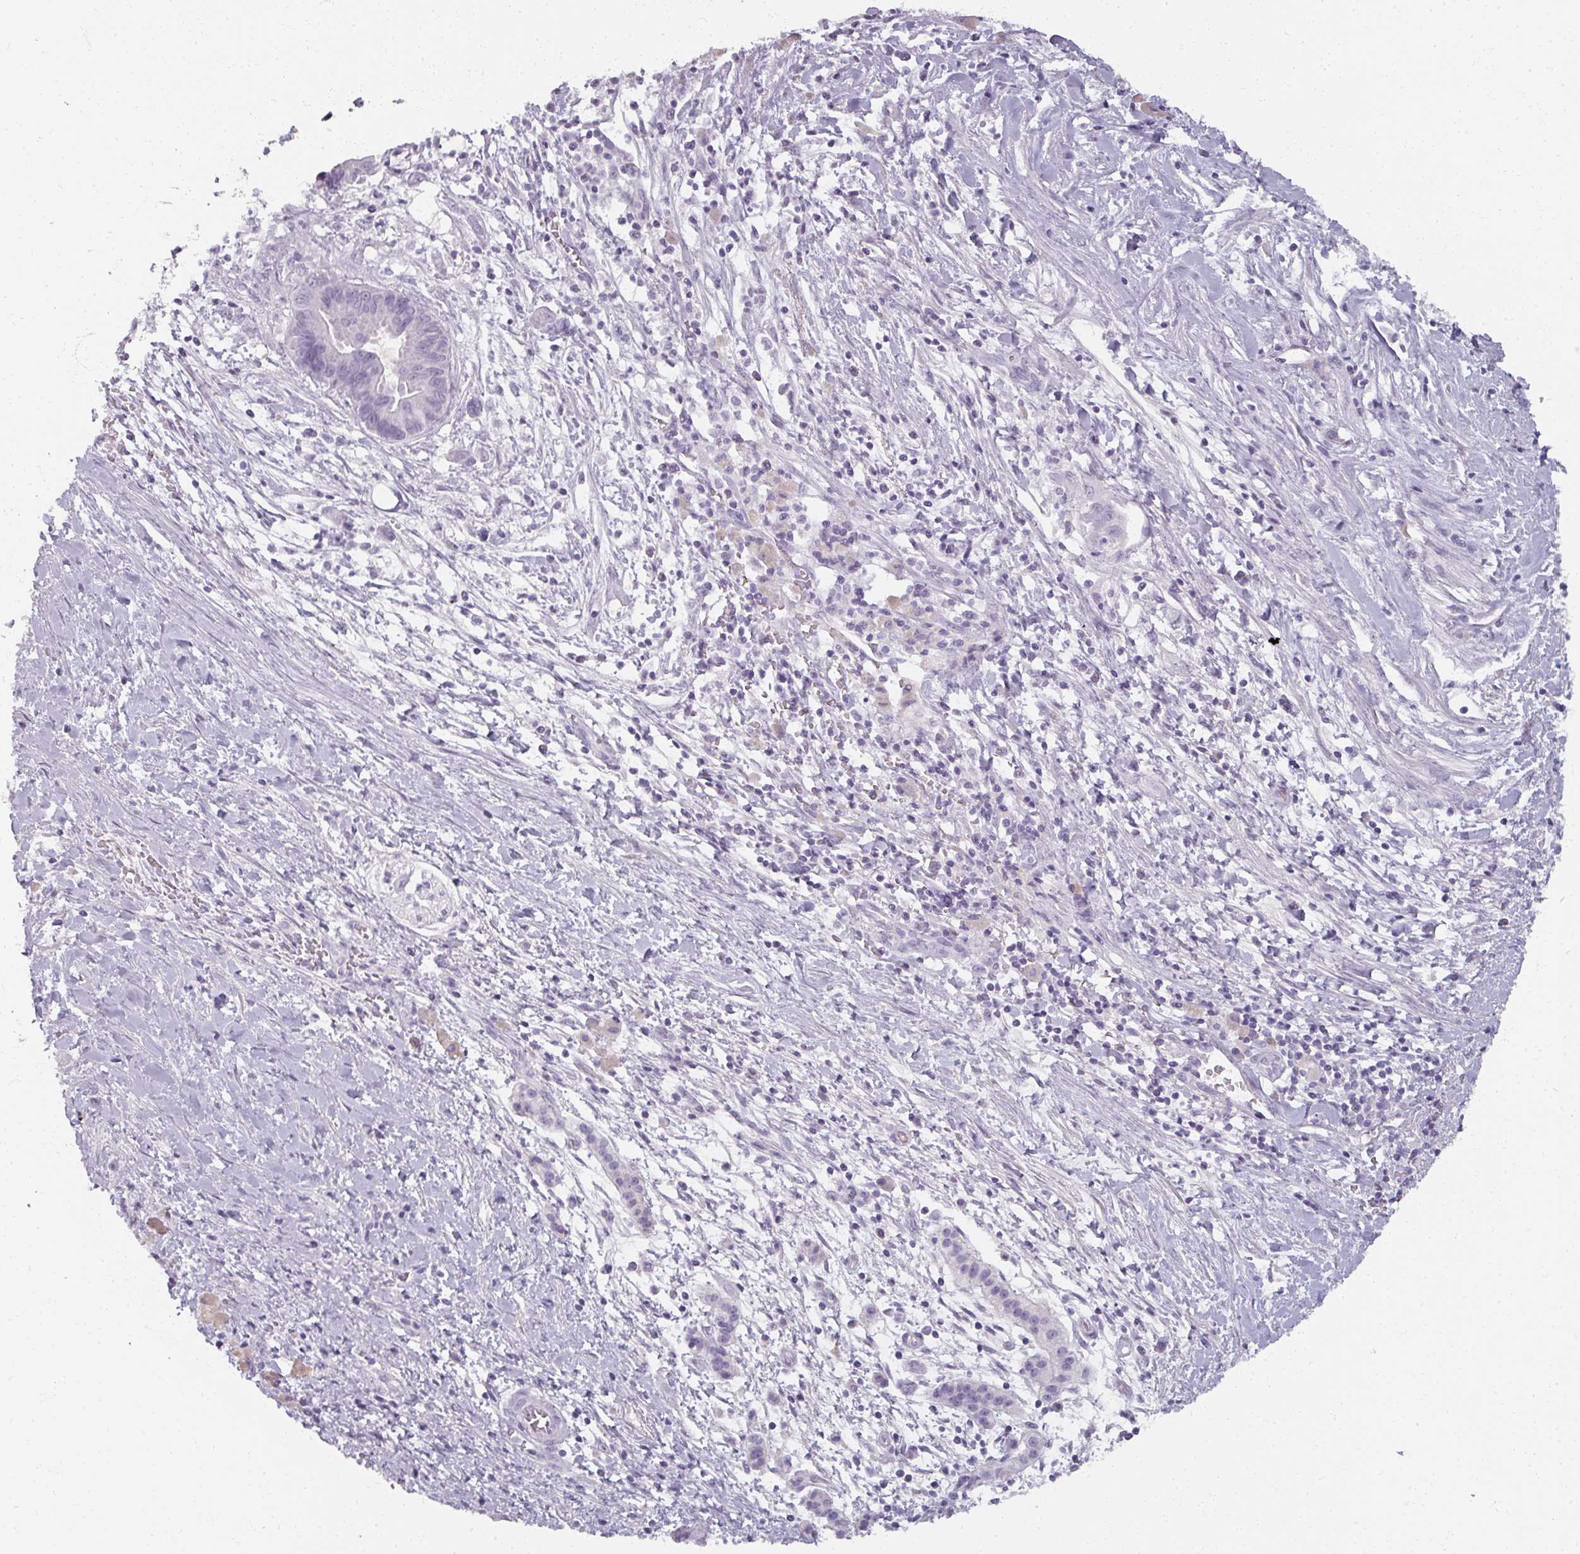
{"staining": {"intensity": "negative", "quantity": "none", "location": "none"}, "tissue": "pancreatic cancer", "cell_type": "Tumor cells", "image_type": "cancer", "snomed": [{"axis": "morphology", "description": "Adenocarcinoma, NOS"}, {"axis": "topography", "description": "Pancreas"}], "caption": "This image is of adenocarcinoma (pancreatic) stained with immunohistochemistry to label a protein in brown with the nuclei are counter-stained blue. There is no positivity in tumor cells.", "gene": "REG3G", "patient": {"sex": "male", "age": 68}}